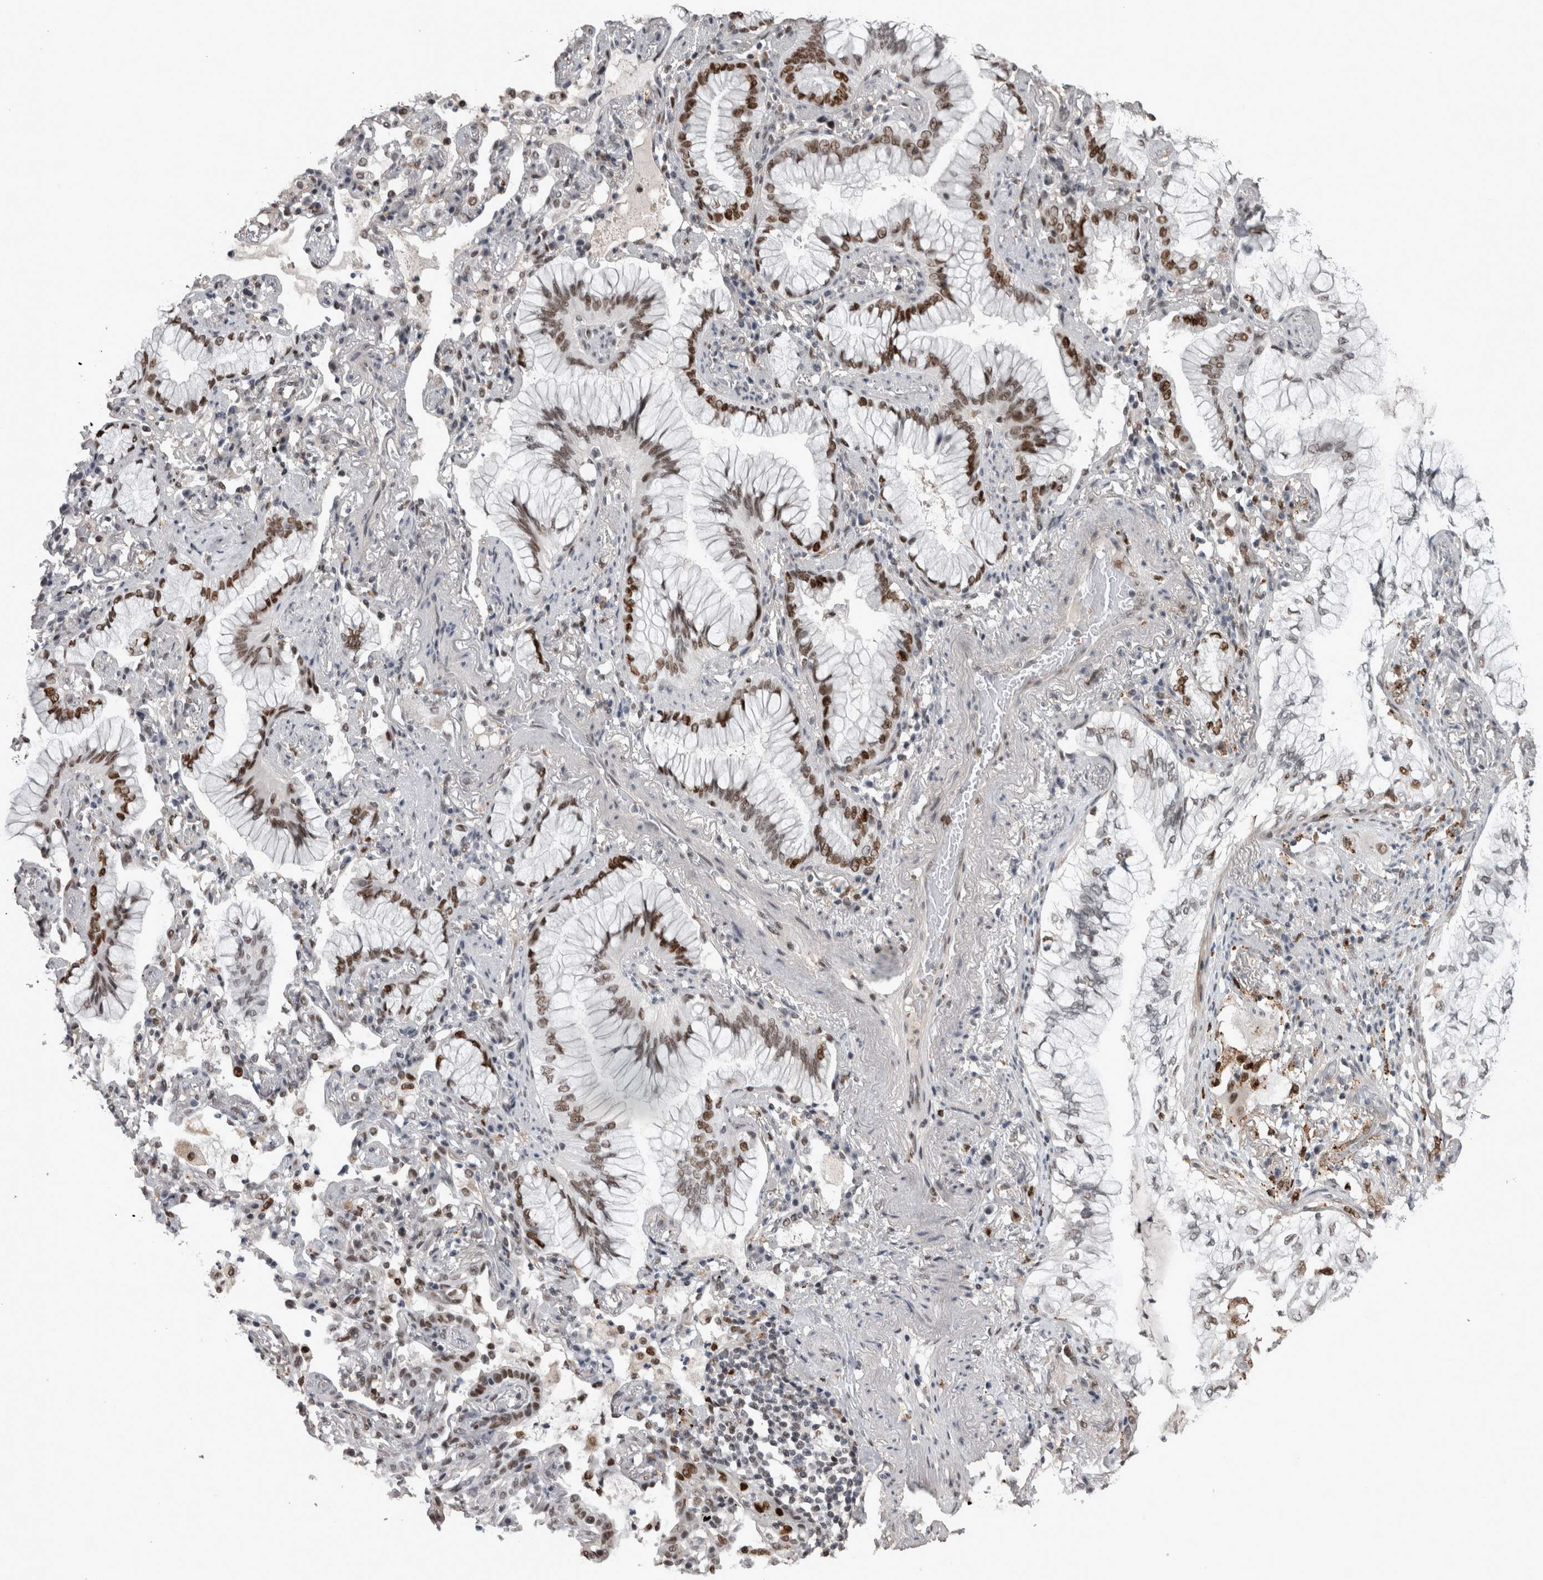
{"staining": {"intensity": "strong", "quantity": "25%-75%", "location": "nuclear"}, "tissue": "lung cancer", "cell_type": "Tumor cells", "image_type": "cancer", "snomed": [{"axis": "morphology", "description": "Adenocarcinoma, NOS"}, {"axis": "topography", "description": "Lung"}], "caption": "A micrograph of adenocarcinoma (lung) stained for a protein displays strong nuclear brown staining in tumor cells.", "gene": "POLD2", "patient": {"sex": "female", "age": 70}}